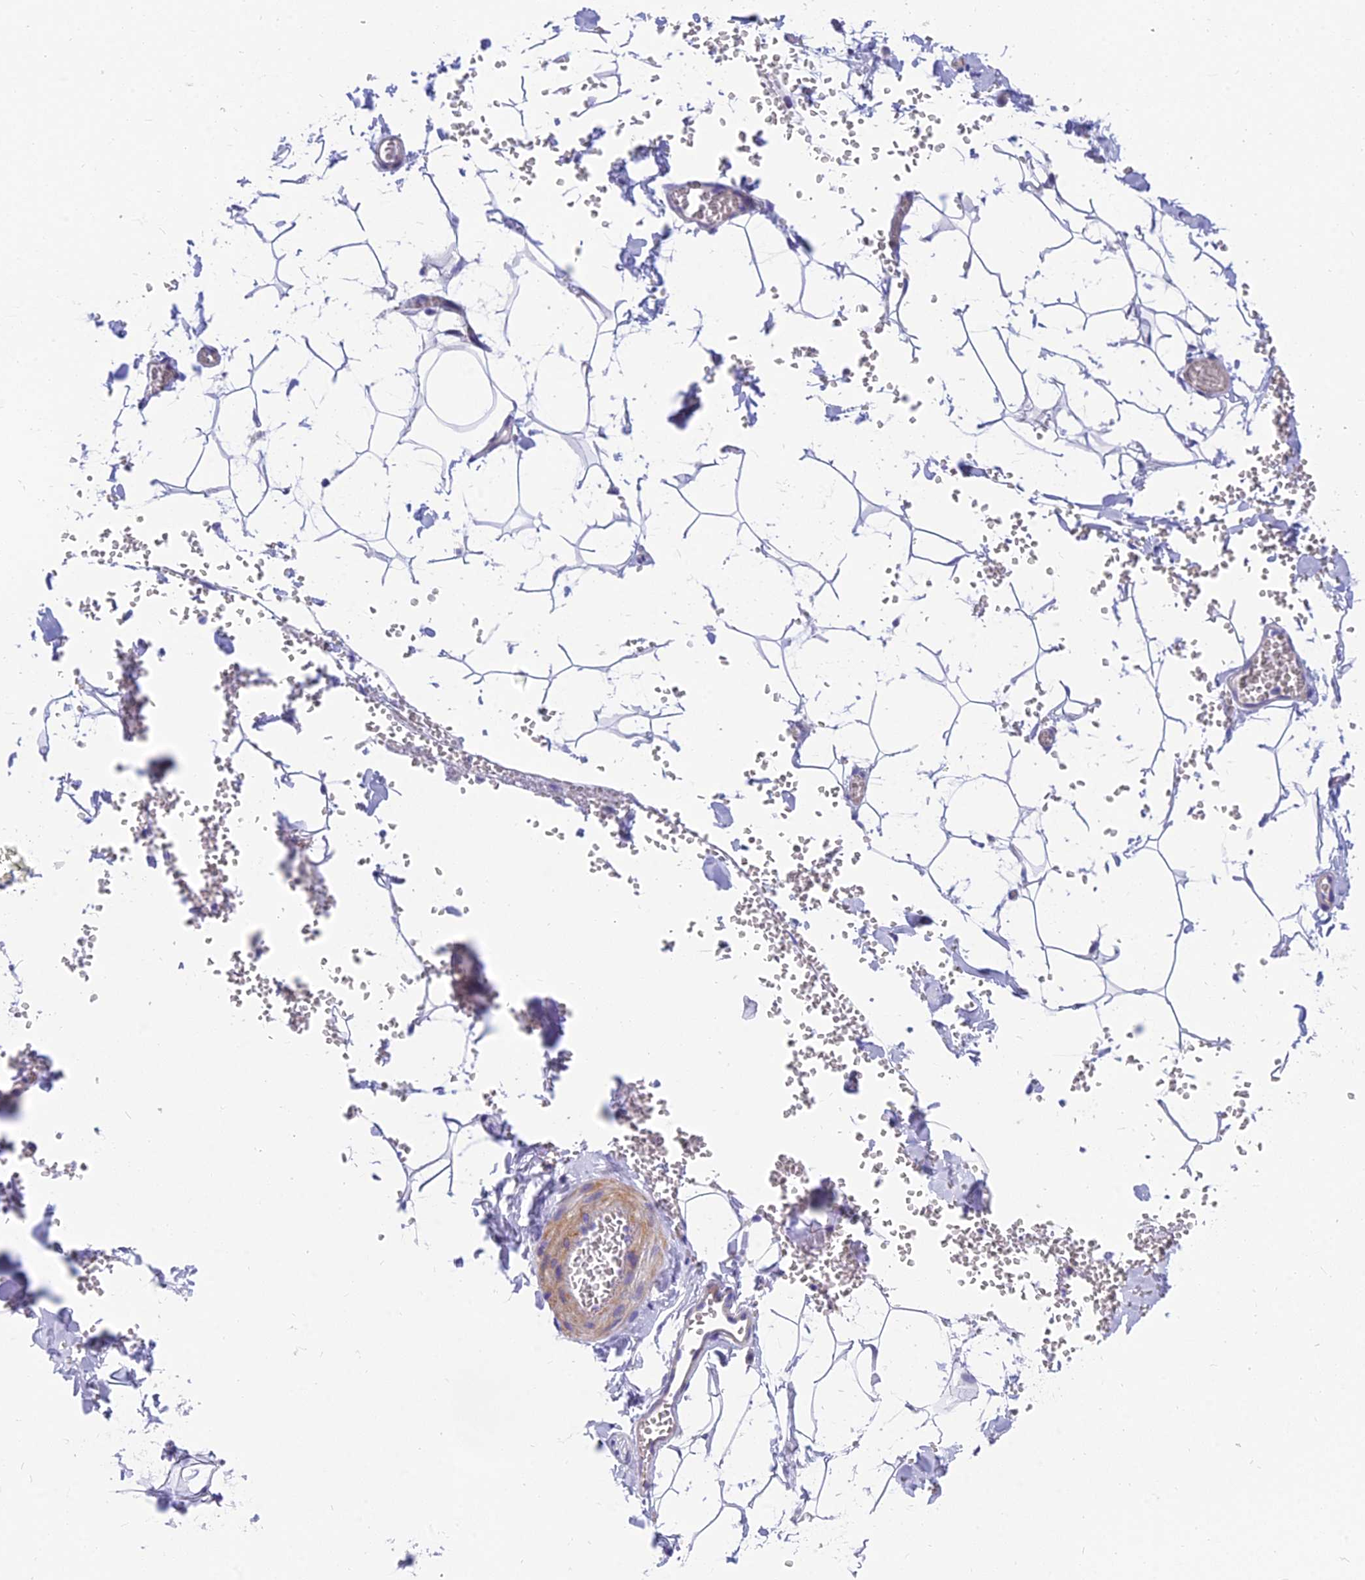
{"staining": {"intensity": "negative", "quantity": "none", "location": "none"}, "tissue": "adipose tissue", "cell_type": "Adipocytes", "image_type": "normal", "snomed": [{"axis": "morphology", "description": "Normal tissue, NOS"}, {"axis": "topography", "description": "Gallbladder"}, {"axis": "topography", "description": "Peripheral nerve tissue"}], "caption": "Image shows no protein positivity in adipocytes of unremarkable adipose tissue. Nuclei are stained in blue.", "gene": "MVB12A", "patient": {"sex": "male", "age": 38}}